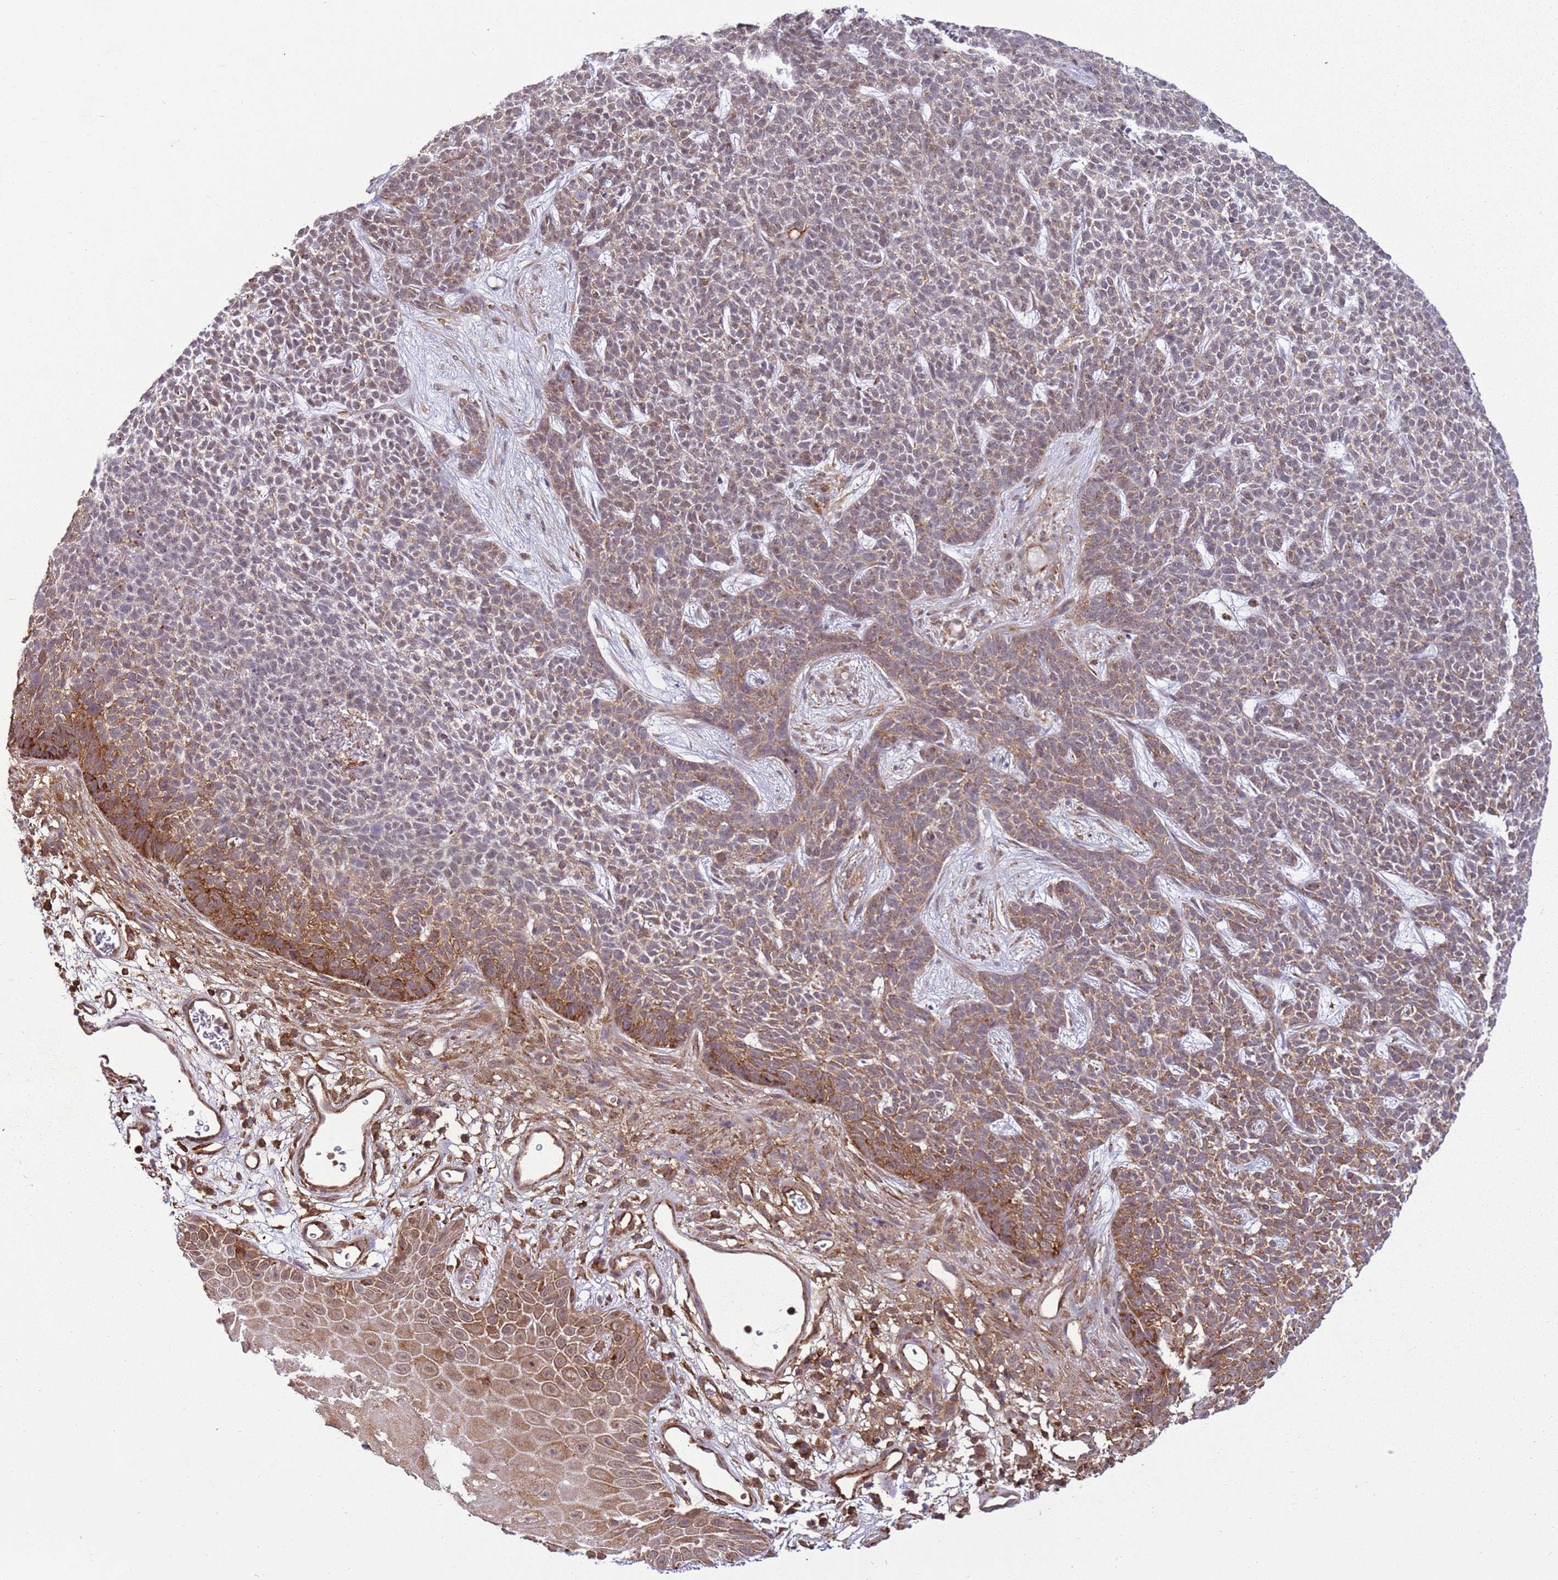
{"staining": {"intensity": "moderate", "quantity": "<25%", "location": "cytoplasmic/membranous"}, "tissue": "skin cancer", "cell_type": "Tumor cells", "image_type": "cancer", "snomed": [{"axis": "morphology", "description": "Basal cell carcinoma"}, {"axis": "topography", "description": "Skin"}], "caption": "Immunohistochemistry image of human skin basal cell carcinoma stained for a protein (brown), which exhibits low levels of moderate cytoplasmic/membranous expression in about <25% of tumor cells.", "gene": "GABRE", "patient": {"sex": "female", "age": 84}}